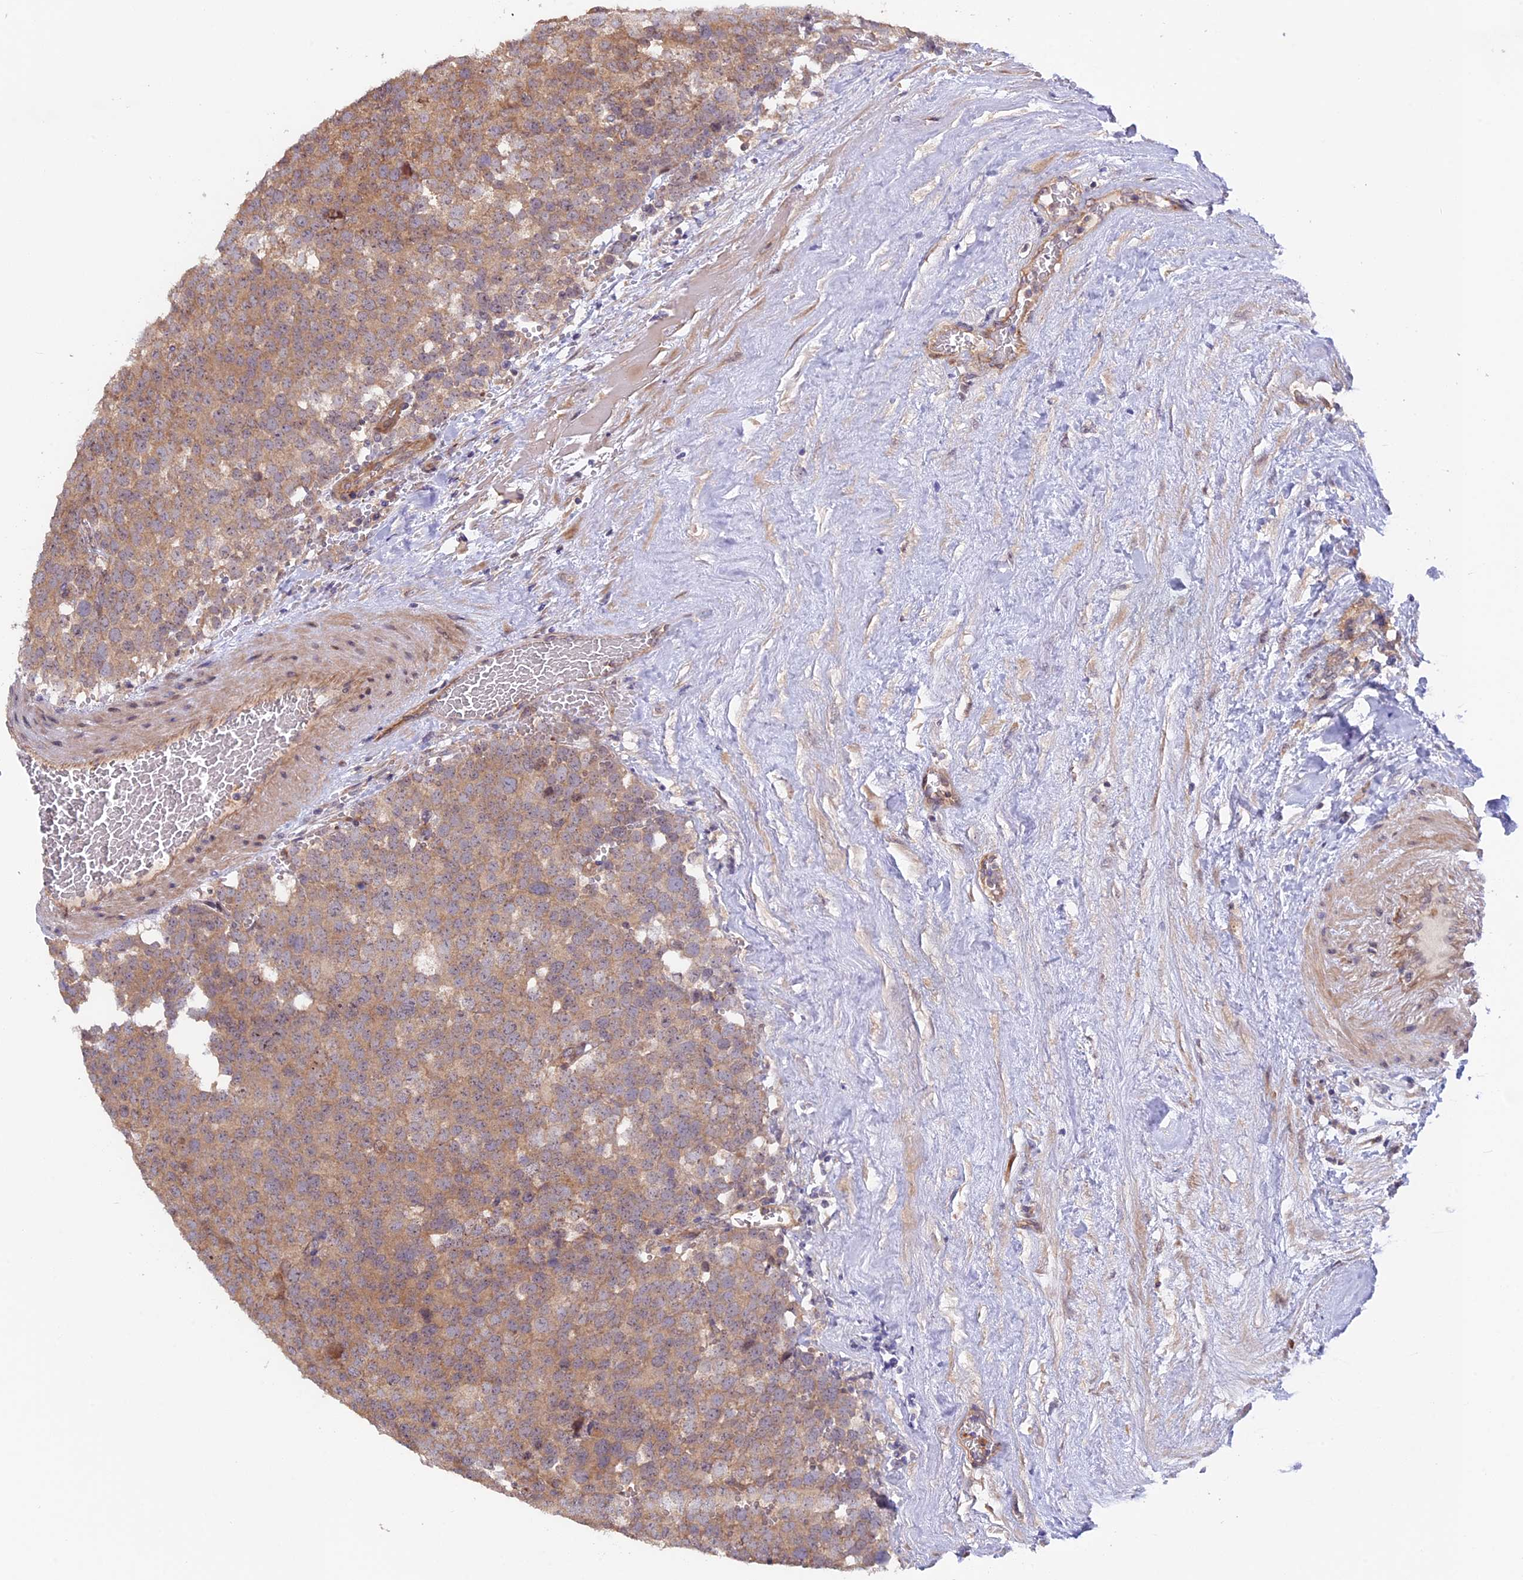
{"staining": {"intensity": "moderate", "quantity": ">75%", "location": "cytoplasmic/membranous"}, "tissue": "testis cancer", "cell_type": "Tumor cells", "image_type": "cancer", "snomed": [{"axis": "morphology", "description": "Seminoma, NOS"}, {"axis": "topography", "description": "Testis"}], "caption": "Immunohistochemistry (IHC) photomicrograph of testis seminoma stained for a protein (brown), which exhibits medium levels of moderate cytoplasmic/membranous expression in approximately >75% of tumor cells.", "gene": "FERMT1", "patient": {"sex": "male", "age": 71}}